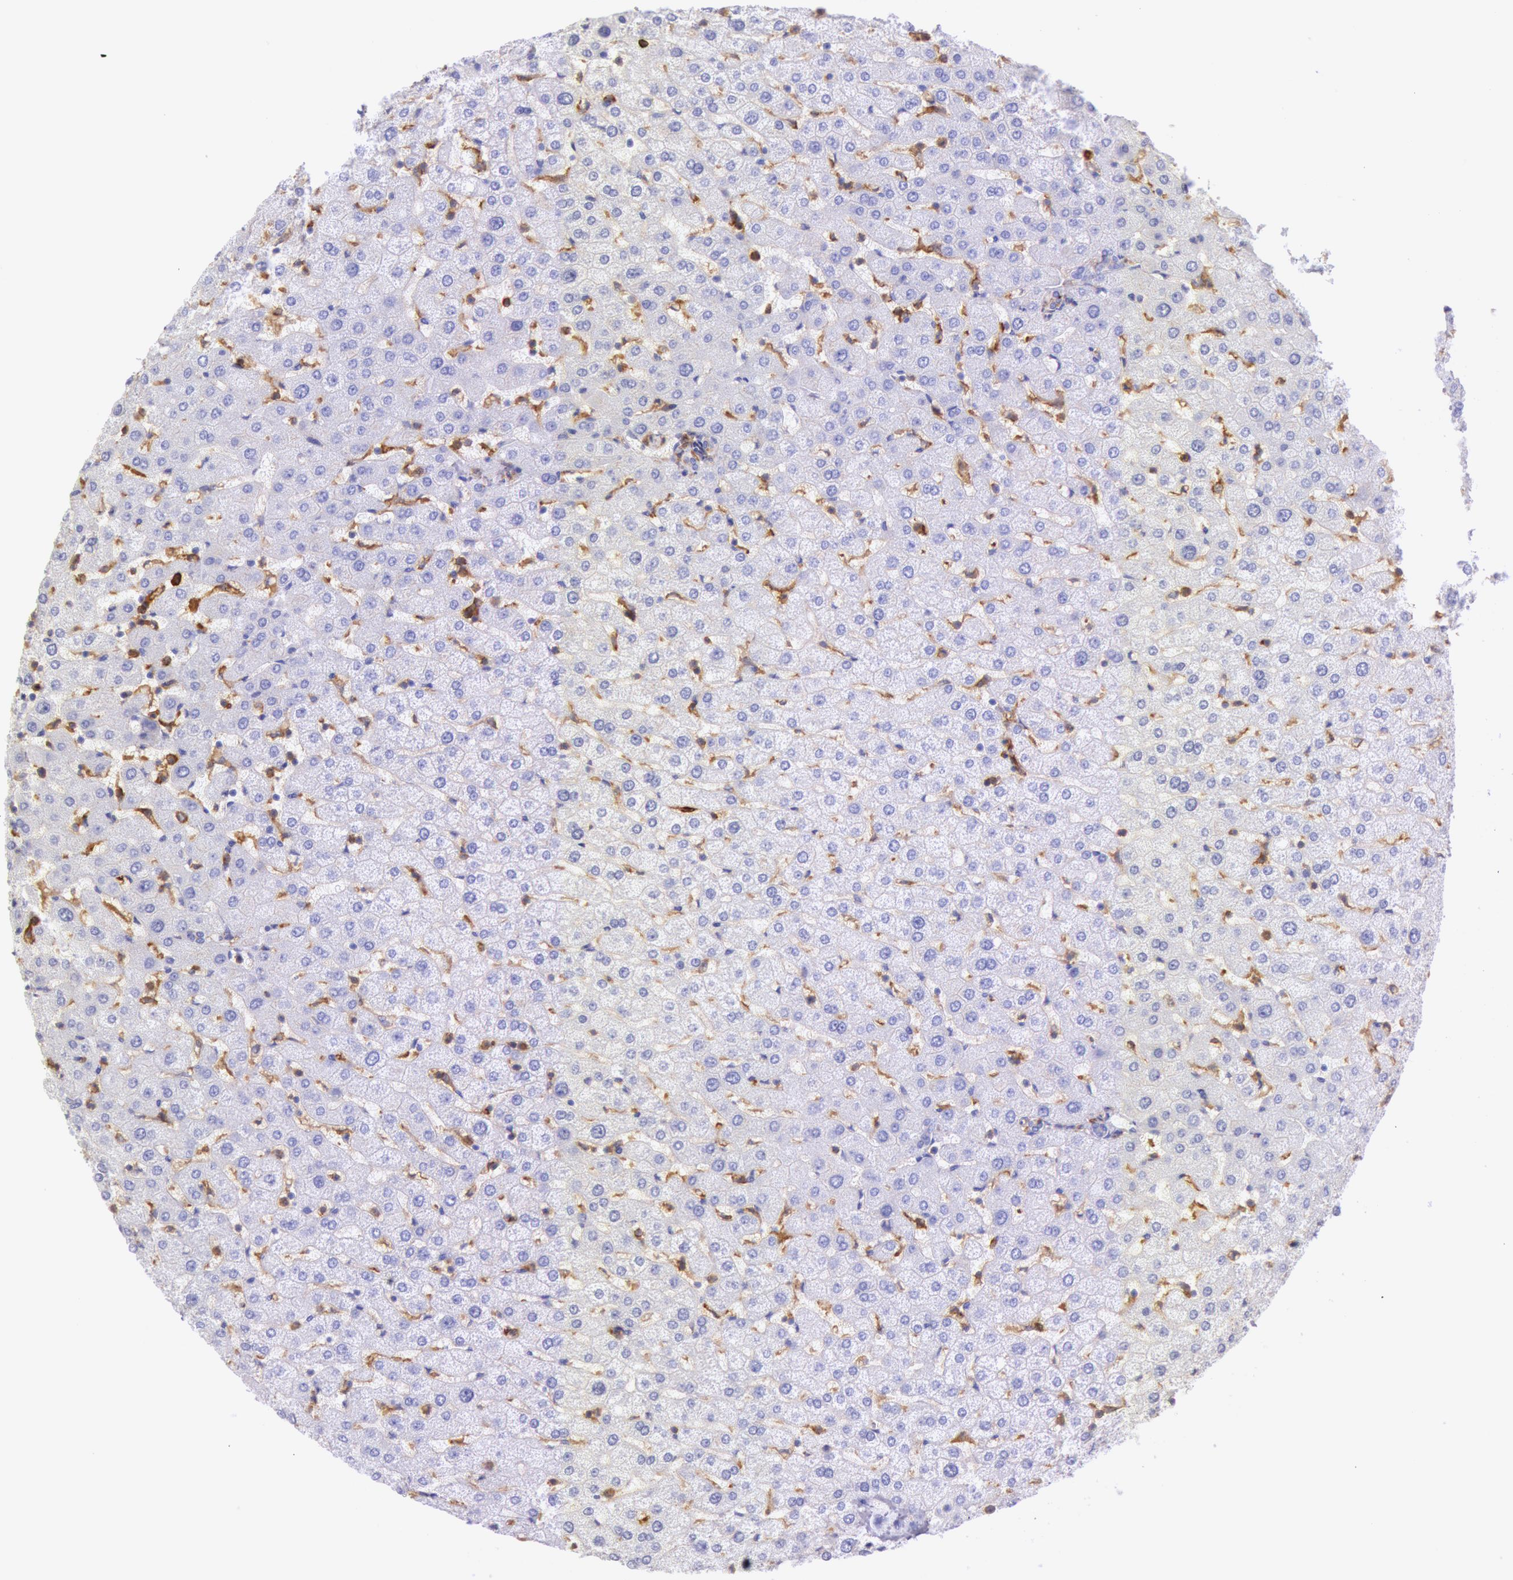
{"staining": {"intensity": "negative", "quantity": "none", "location": "none"}, "tissue": "liver", "cell_type": "Cholangiocytes", "image_type": "normal", "snomed": [{"axis": "morphology", "description": "Normal tissue, NOS"}, {"axis": "morphology", "description": "Fibrosis, NOS"}, {"axis": "topography", "description": "Liver"}], "caption": "The micrograph reveals no staining of cholangiocytes in normal liver.", "gene": "LYN", "patient": {"sex": "female", "age": 29}}